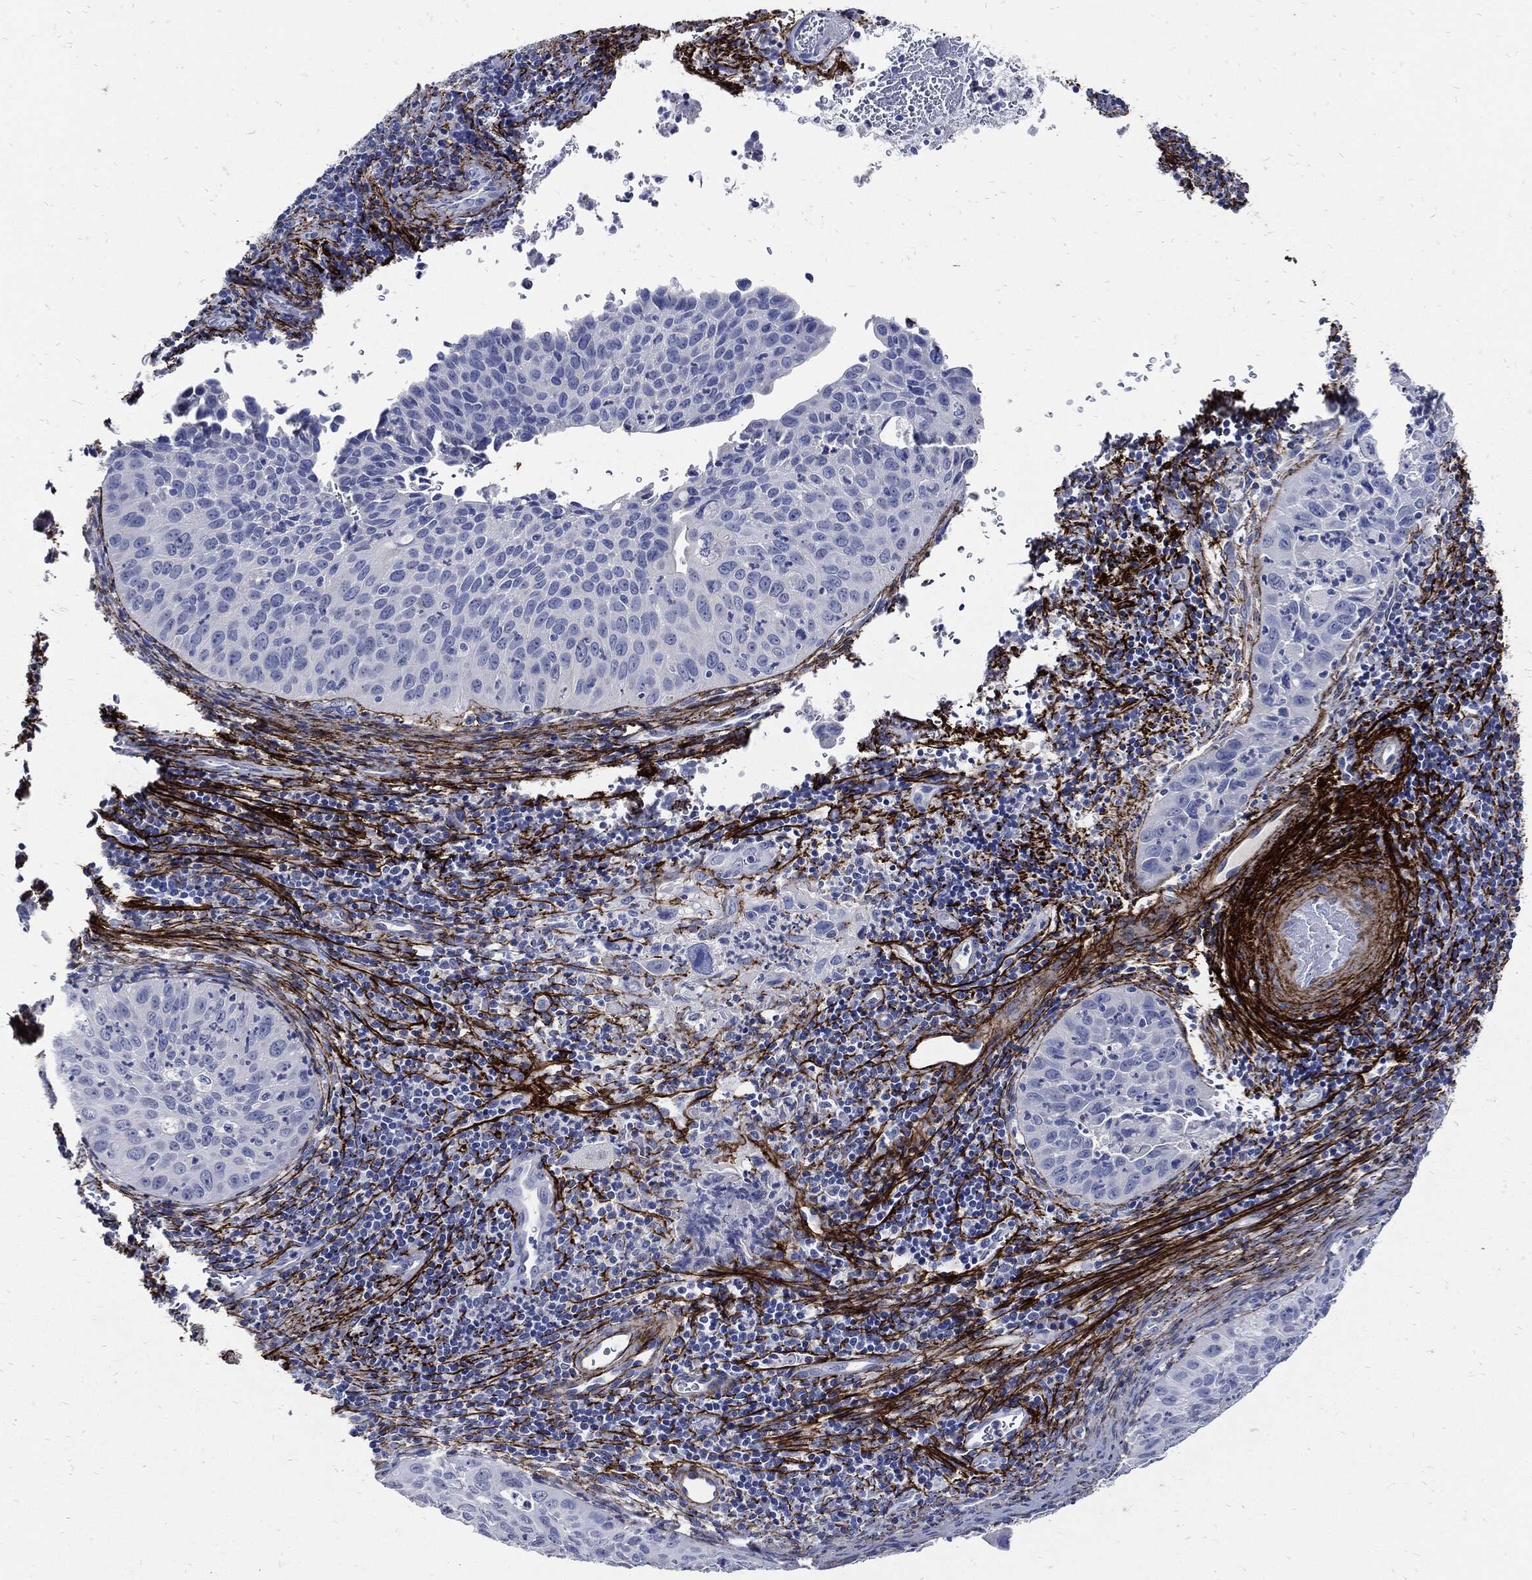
{"staining": {"intensity": "negative", "quantity": "none", "location": "none"}, "tissue": "cervical cancer", "cell_type": "Tumor cells", "image_type": "cancer", "snomed": [{"axis": "morphology", "description": "Squamous cell carcinoma, NOS"}, {"axis": "topography", "description": "Cervix"}], "caption": "The histopathology image demonstrates no staining of tumor cells in cervical cancer.", "gene": "FBN1", "patient": {"sex": "female", "age": 26}}